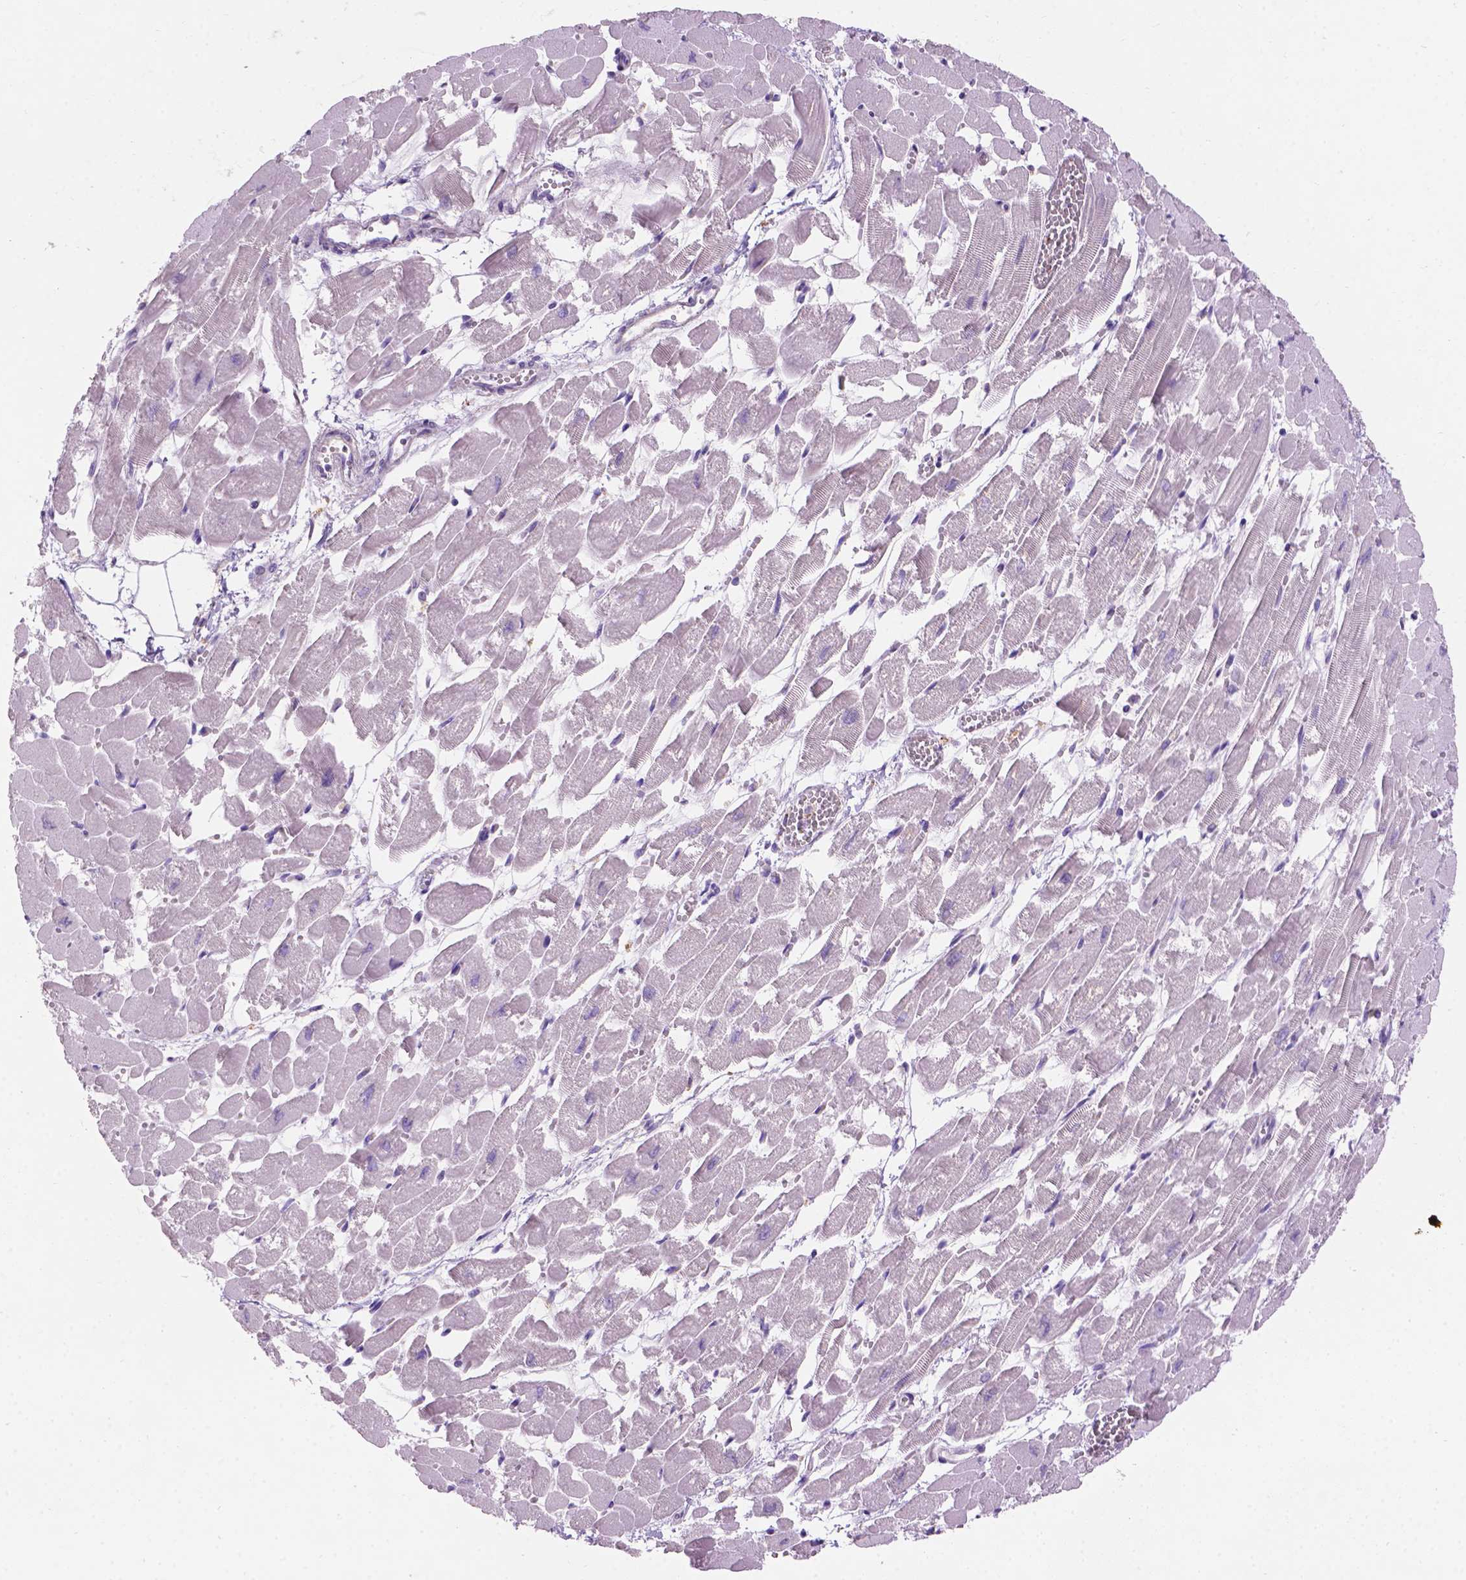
{"staining": {"intensity": "negative", "quantity": "none", "location": "none"}, "tissue": "heart muscle", "cell_type": "Cardiomyocytes", "image_type": "normal", "snomed": [{"axis": "morphology", "description": "Normal tissue, NOS"}, {"axis": "topography", "description": "Heart"}], "caption": "Immunohistochemistry histopathology image of unremarkable heart muscle: heart muscle stained with DAB (3,3'-diaminobenzidine) reveals no significant protein positivity in cardiomyocytes. (Stains: DAB (3,3'-diaminobenzidine) immunohistochemistry with hematoxylin counter stain, Microscopy: brightfield microscopy at high magnification).", "gene": "NOXO1", "patient": {"sex": "female", "age": 52}}